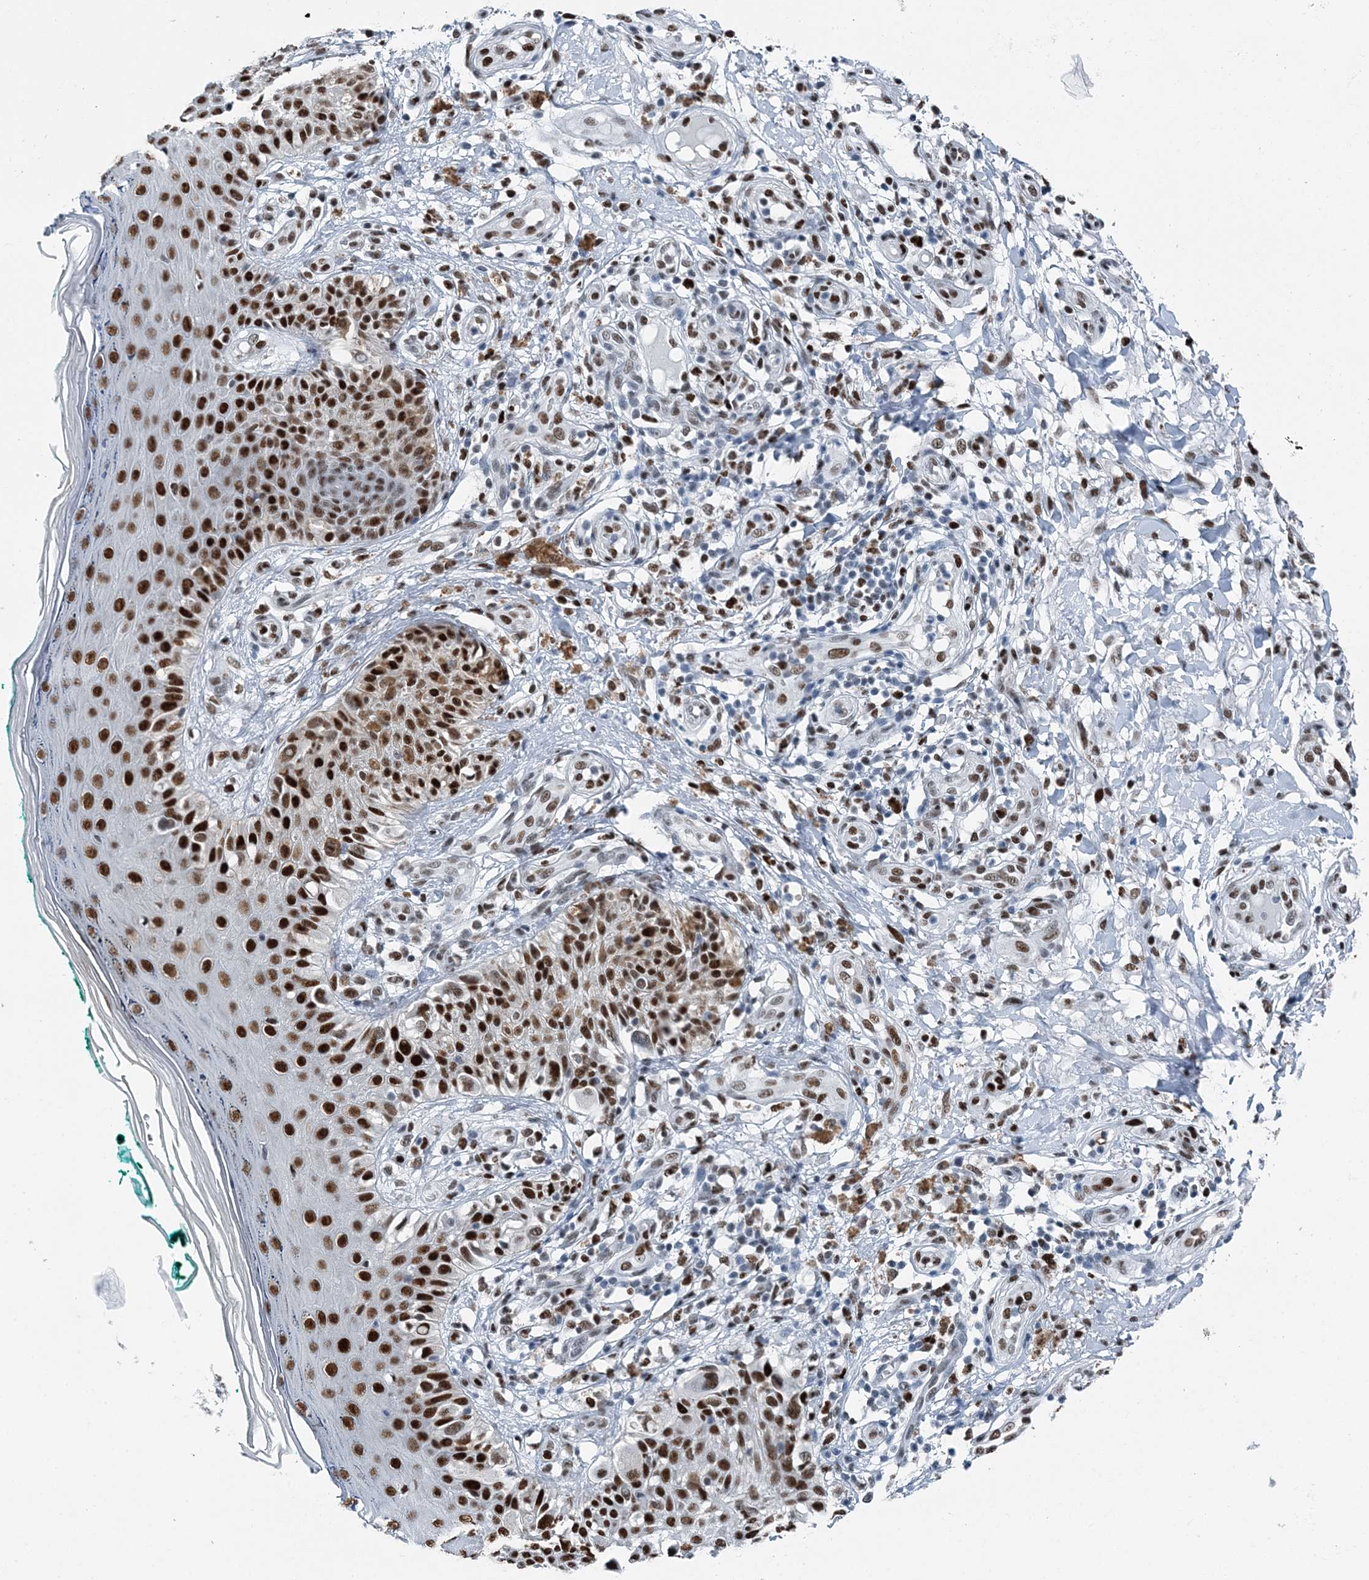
{"staining": {"intensity": "strong", "quantity": ">75%", "location": "nuclear"}, "tissue": "melanoma", "cell_type": "Tumor cells", "image_type": "cancer", "snomed": [{"axis": "morphology", "description": "Malignant melanoma, NOS"}, {"axis": "topography", "description": "Skin"}], "caption": "A high amount of strong nuclear positivity is seen in about >75% of tumor cells in melanoma tissue.", "gene": "HAT1", "patient": {"sex": "female", "age": 81}}